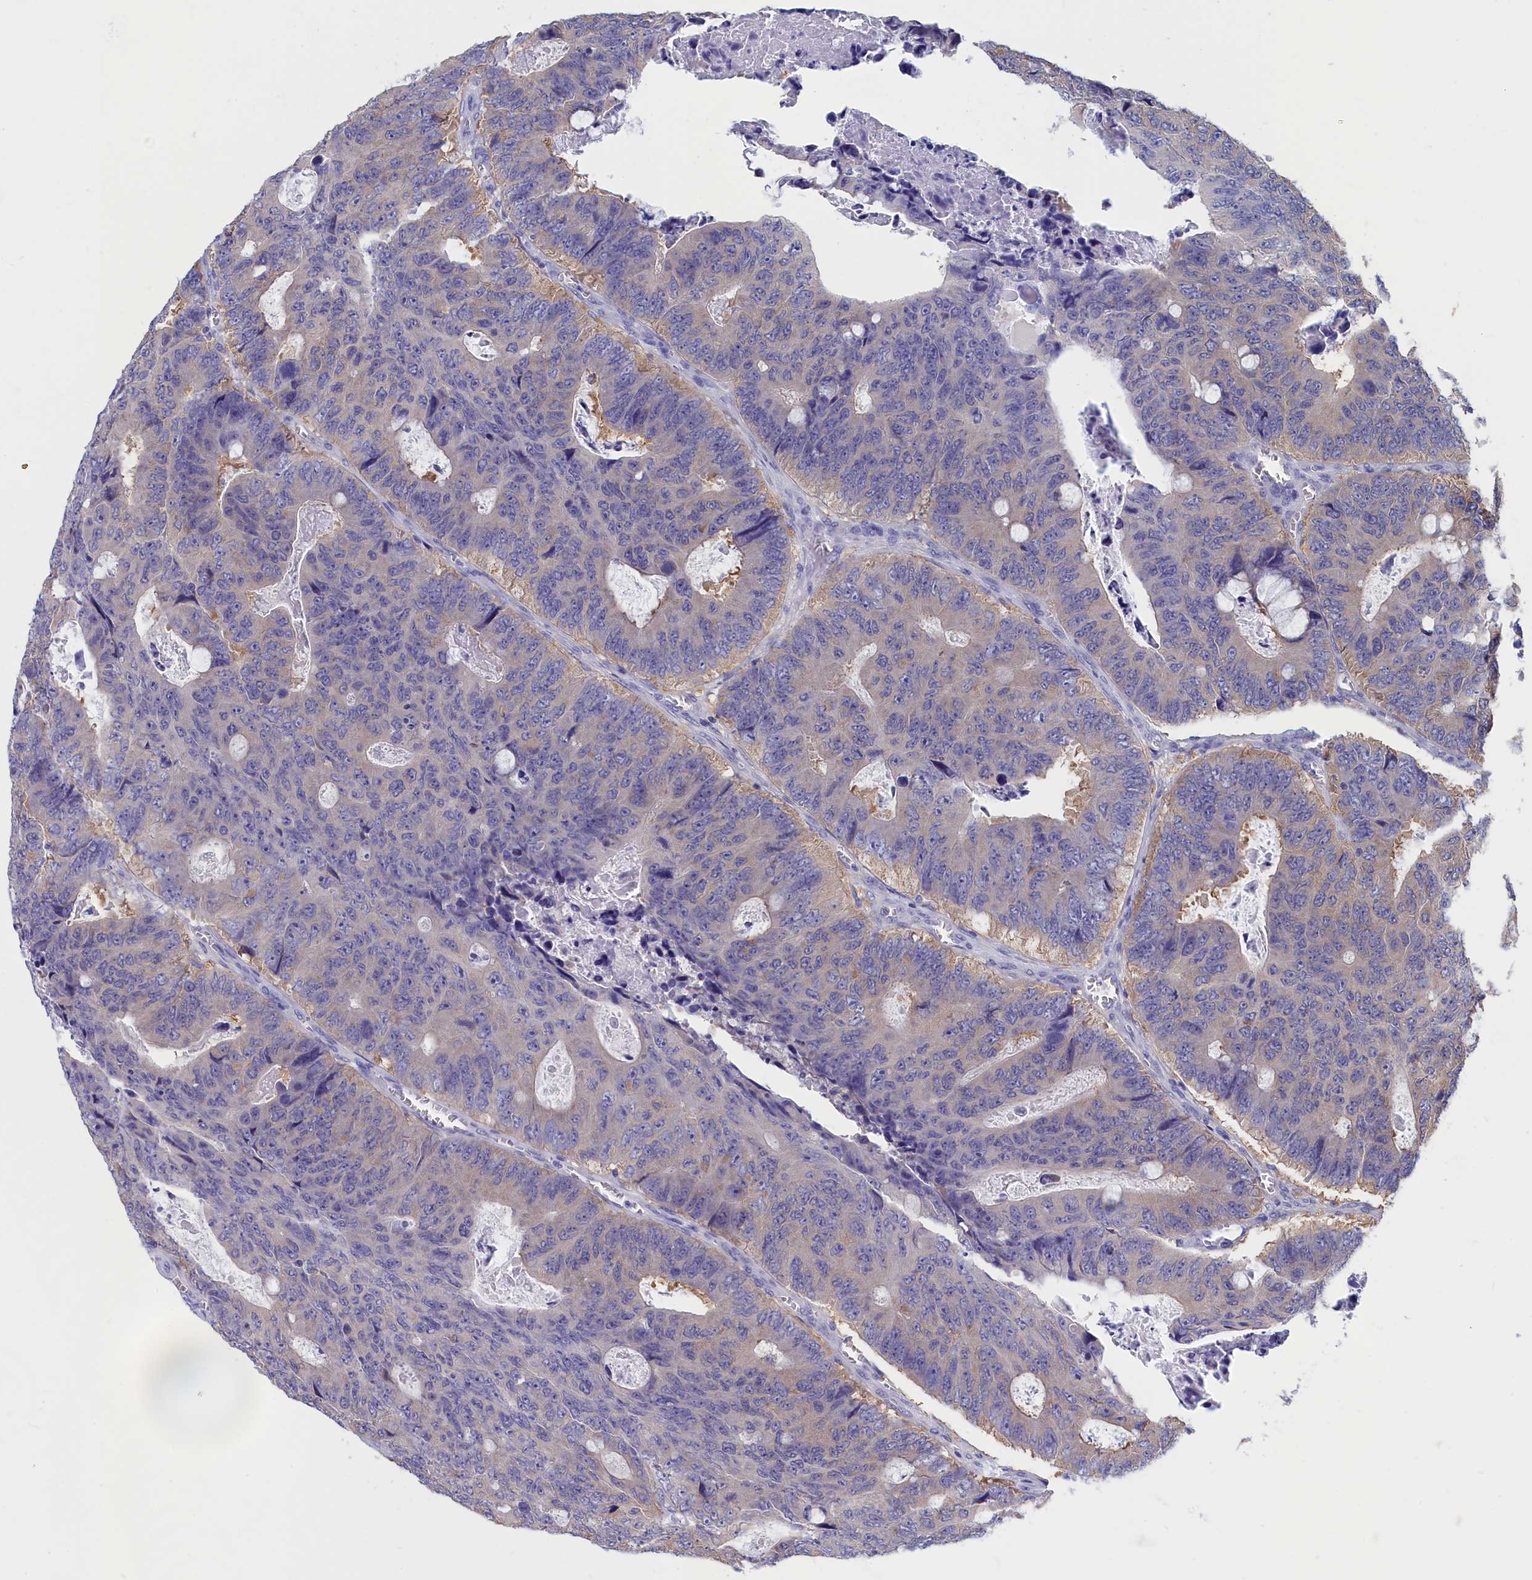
{"staining": {"intensity": "weak", "quantity": "<25%", "location": "cytoplasmic/membranous"}, "tissue": "colorectal cancer", "cell_type": "Tumor cells", "image_type": "cancer", "snomed": [{"axis": "morphology", "description": "Adenocarcinoma, NOS"}, {"axis": "topography", "description": "Colon"}], "caption": "A micrograph of adenocarcinoma (colorectal) stained for a protein reveals no brown staining in tumor cells.", "gene": "ABCC8", "patient": {"sex": "male", "age": 87}}